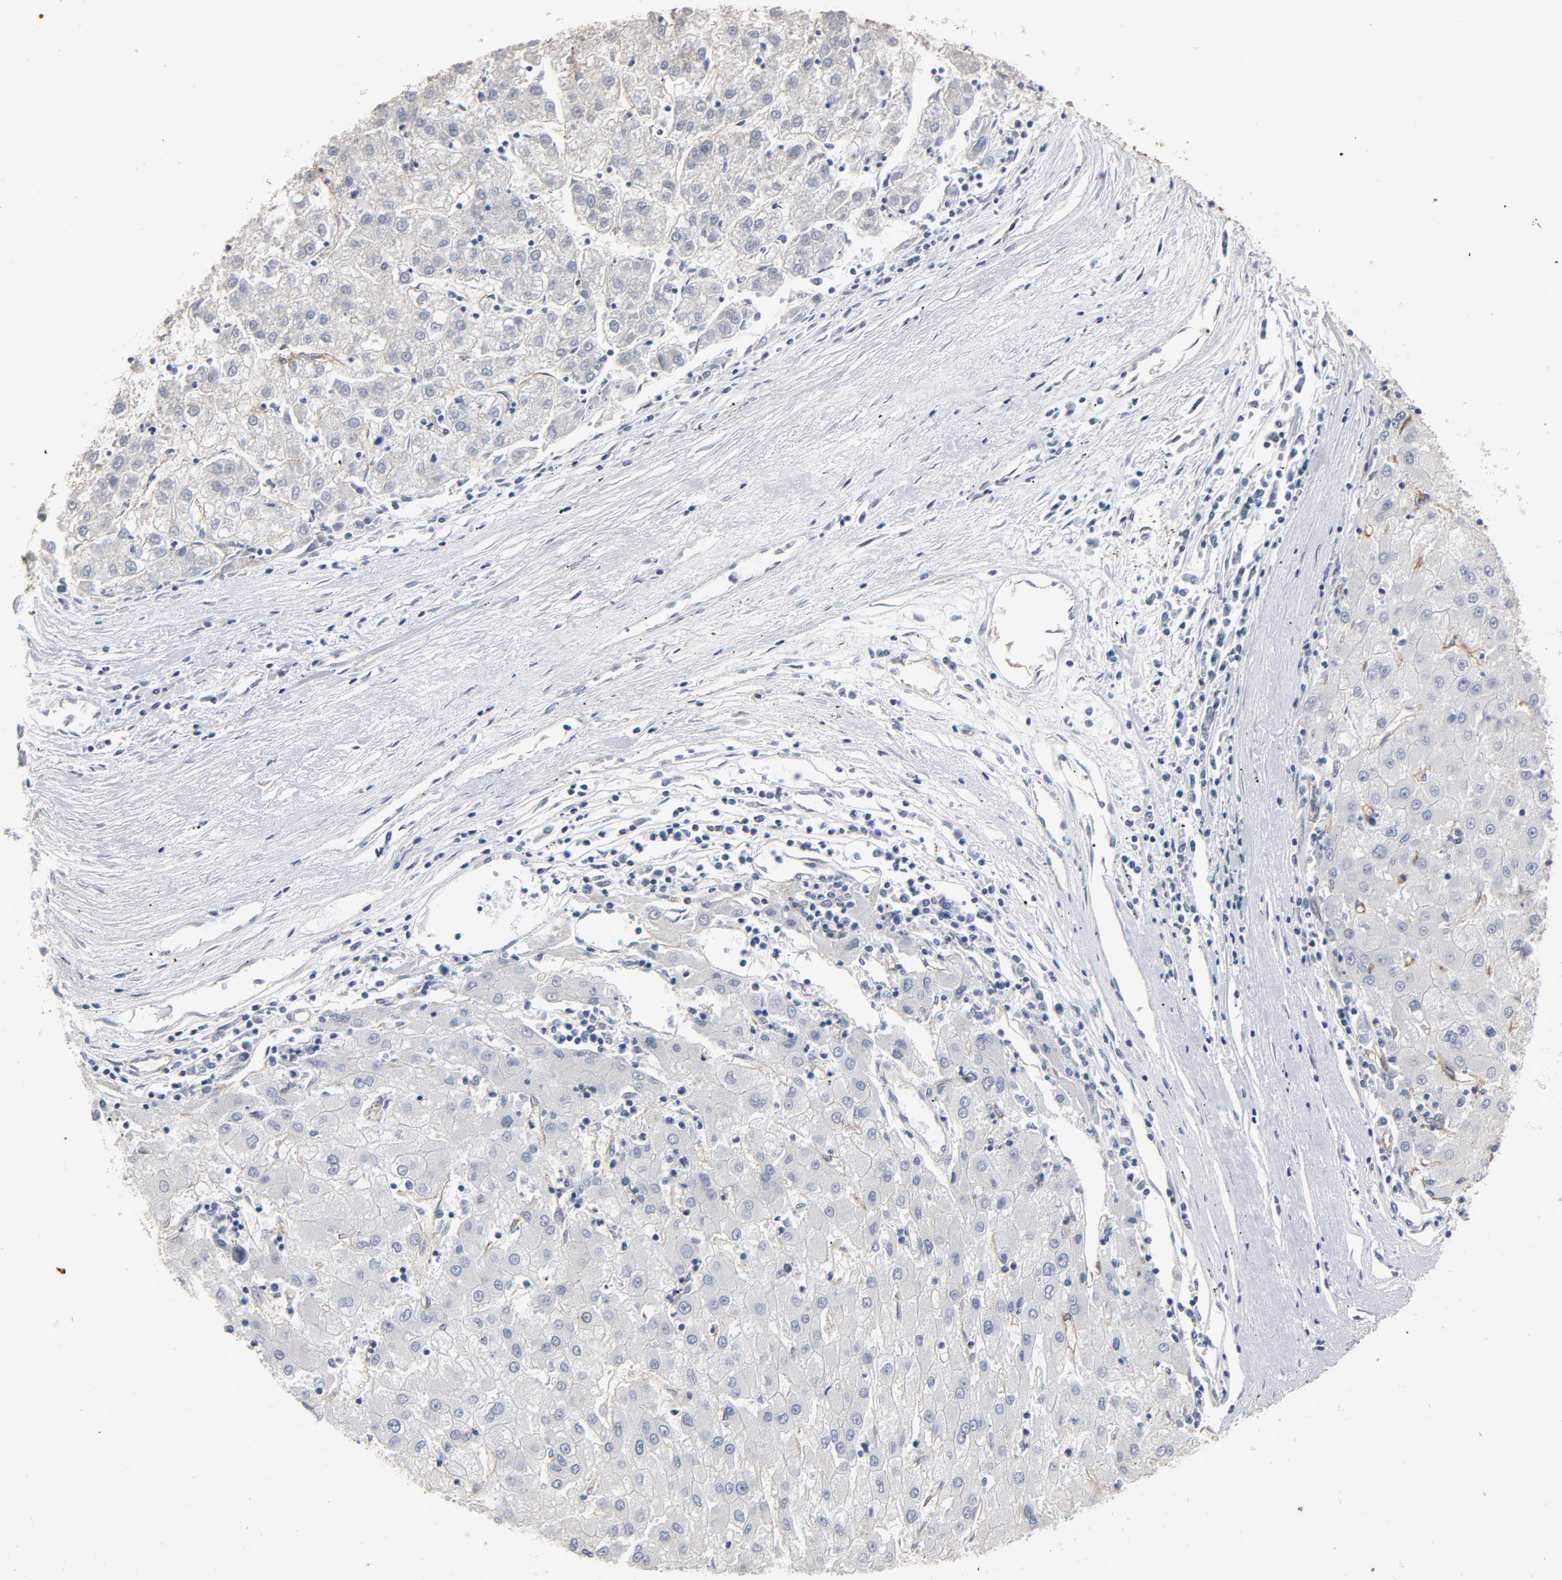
{"staining": {"intensity": "negative", "quantity": "none", "location": "none"}, "tissue": "liver cancer", "cell_type": "Tumor cells", "image_type": "cancer", "snomed": [{"axis": "morphology", "description": "Carcinoma, Hepatocellular, NOS"}, {"axis": "topography", "description": "Liver"}], "caption": "This is a histopathology image of immunohistochemistry staining of liver cancer (hepatocellular carcinoma), which shows no staining in tumor cells.", "gene": "KDR", "patient": {"sex": "male", "age": 72}}